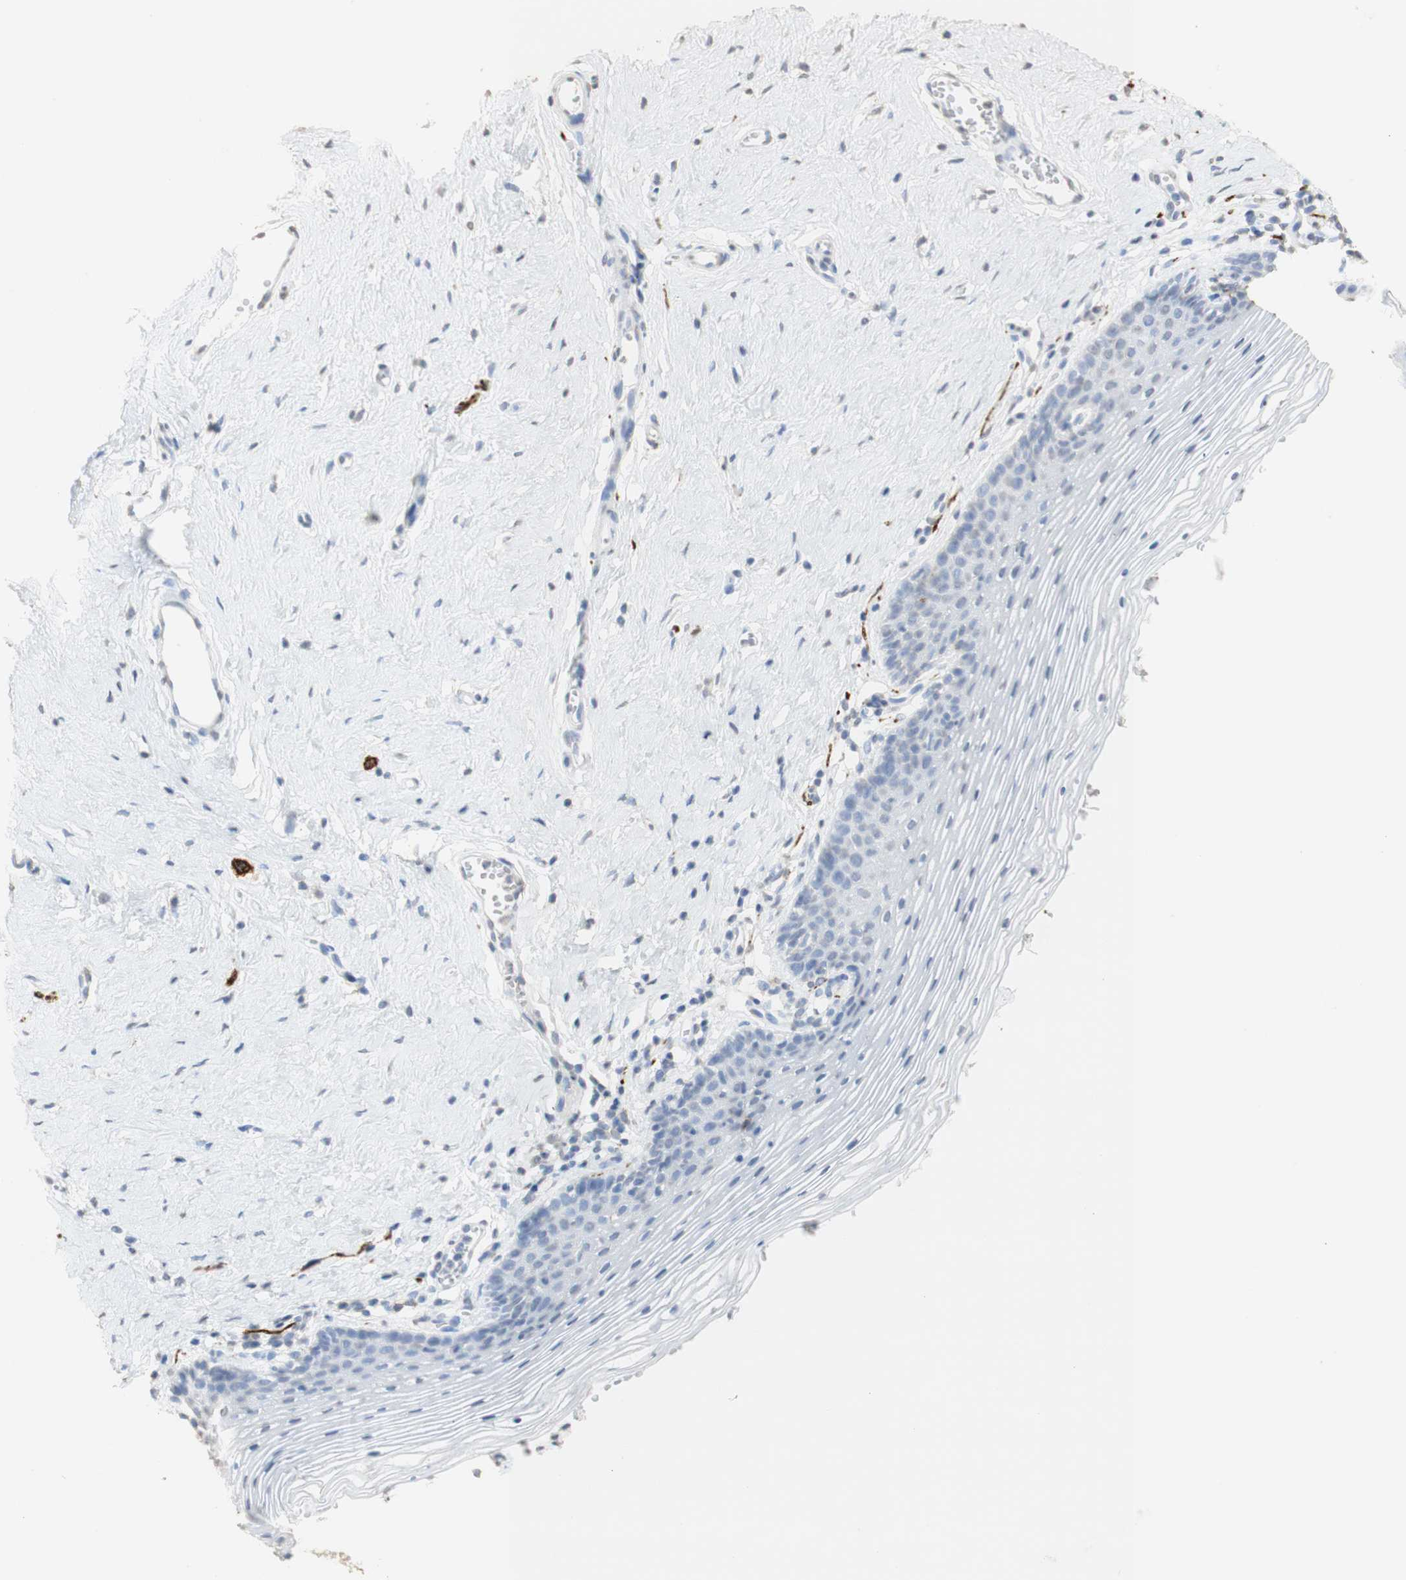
{"staining": {"intensity": "weak", "quantity": "<25%", "location": "nuclear"}, "tissue": "vagina", "cell_type": "Squamous epithelial cells", "image_type": "normal", "snomed": [{"axis": "morphology", "description": "Normal tissue, NOS"}, {"axis": "topography", "description": "Vagina"}], "caption": "The IHC photomicrograph has no significant staining in squamous epithelial cells of vagina. The staining is performed using DAB (3,3'-diaminobenzidine) brown chromogen with nuclei counter-stained in using hematoxylin.", "gene": "L1CAM", "patient": {"sex": "female", "age": 32}}